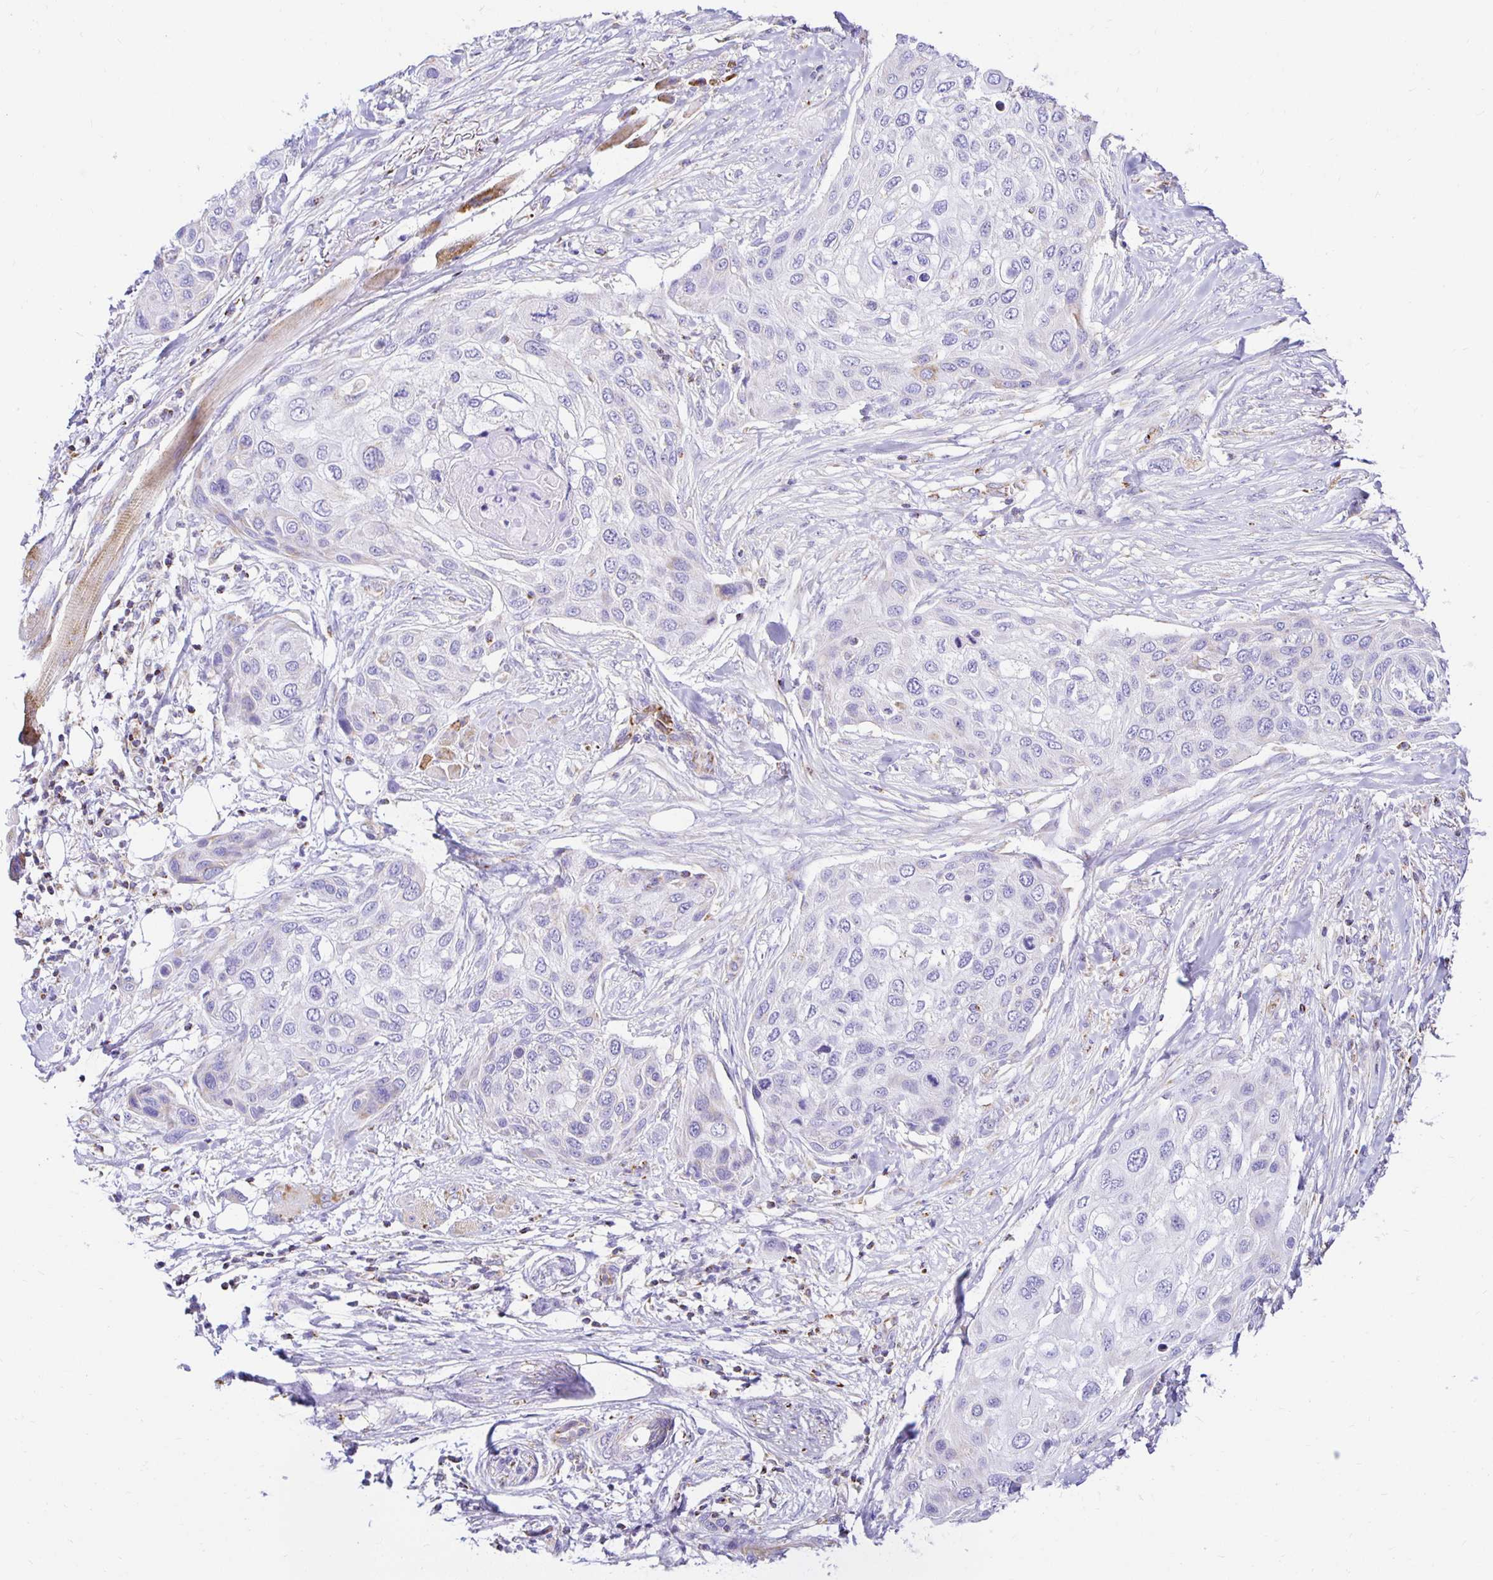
{"staining": {"intensity": "negative", "quantity": "none", "location": "none"}, "tissue": "skin cancer", "cell_type": "Tumor cells", "image_type": "cancer", "snomed": [{"axis": "morphology", "description": "Squamous cell carcinoma, NOS"}, {"axis": "topography", "description": "Skin"}], "caption": "Human skin squamous cell carcinoma stained for a protein using immunohistochemistry demonstrates no positivity in tumor cells.", "gene": "PLAAT2", "patient": {"sex": "female", "age": 87}}